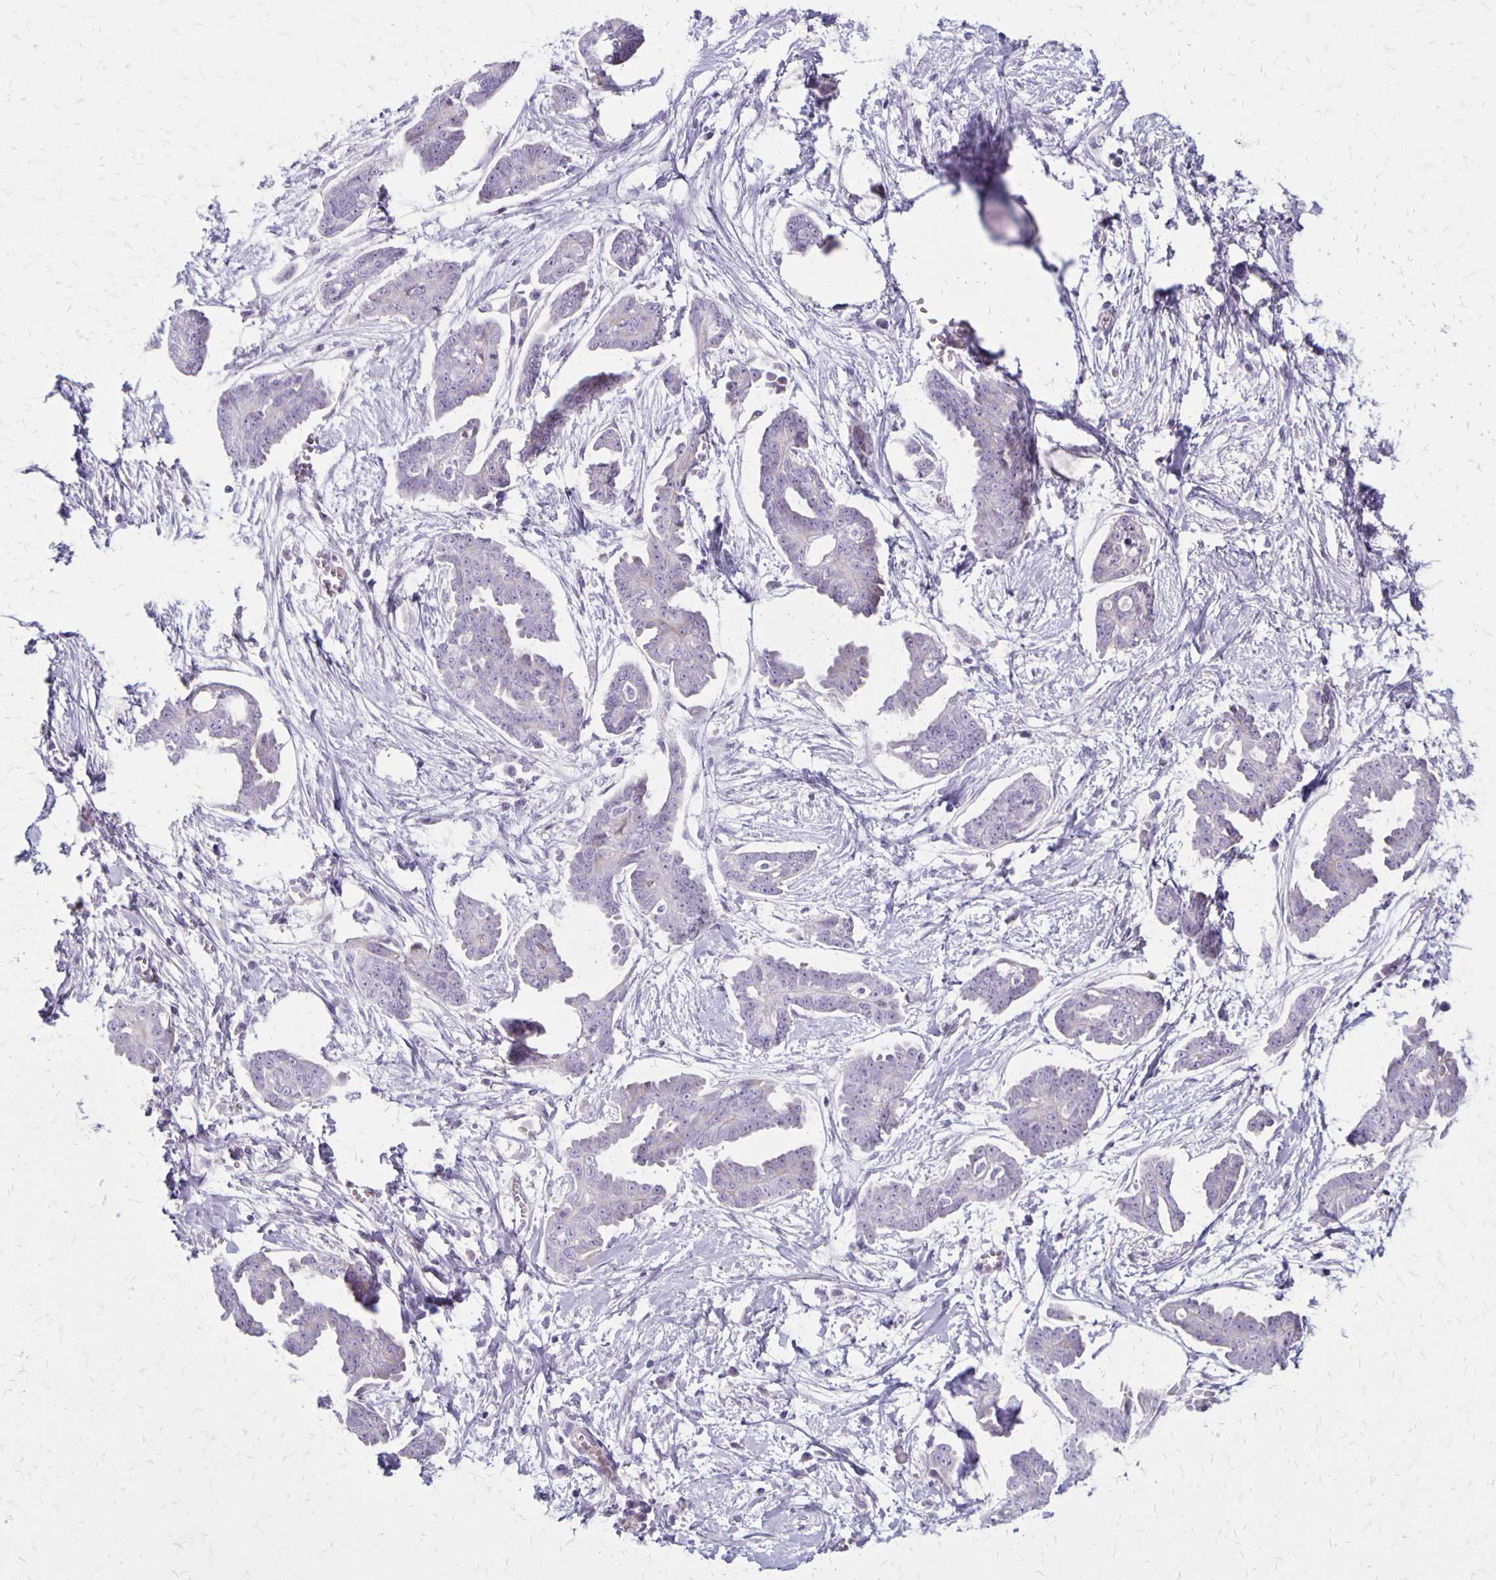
{"staining": {"intensity": "negative", "quantity": "none", "location": "none"}, "tissue": "ovarian cancer", "cell_type": "Tumor cells", "image_type": "cancer", "snomed": [{"axis": "morphology", "description": "Cystadenocarcinoma, serous, NOS"}, {"axis": "topography", "description": "Ovary"}], "caption": "Image shows no protein staining in tumor cells of ovarian cancer tissue.", "gene": "HOMER1", "patient": {"sex": "female", "age": 71}}